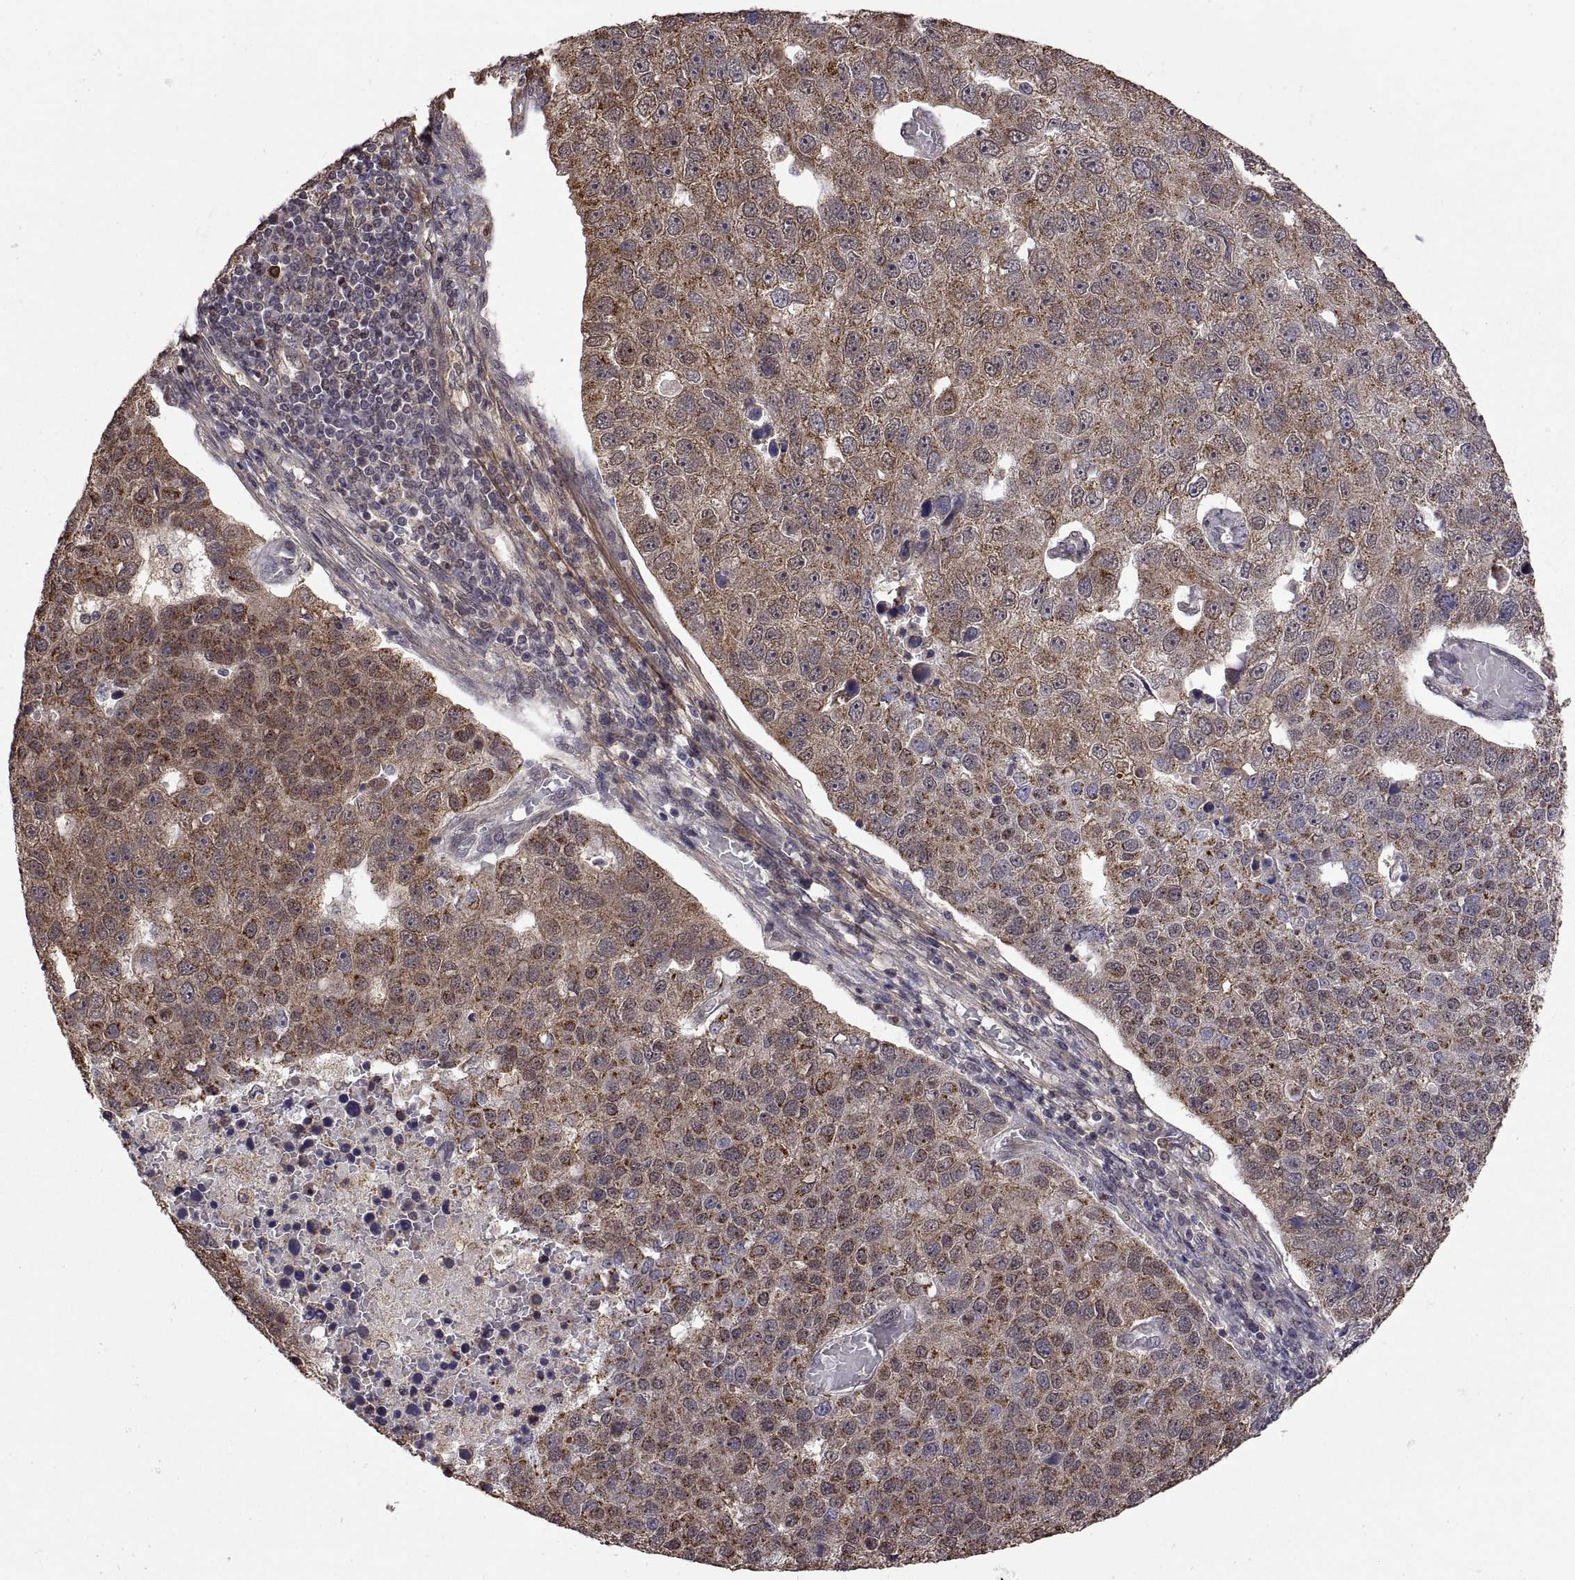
{"staining": {"intensity": "moderate", "quantity": "25%-75%", "location": "cytoplasmic/membranous"}, "tissue": "pancreatic cancer", "cell_type": "Tumor cells", "image_type": "cancer", "snomed": [{"axis": "morphology", "description": "Adenocarcinoma, NOS"}, {"axis": "topography", "description": "Pancreas"}], "caption": "A high-resolution photomicrograph shows immunohistochemistry staining of pancreatic cancer, which exhibits moderate cytoplasmic/membranous positivity in approximately 25%-75% of tumor cells.", "gene": "ZNRF2", "patient": {"sex": "female", "age": 61}}